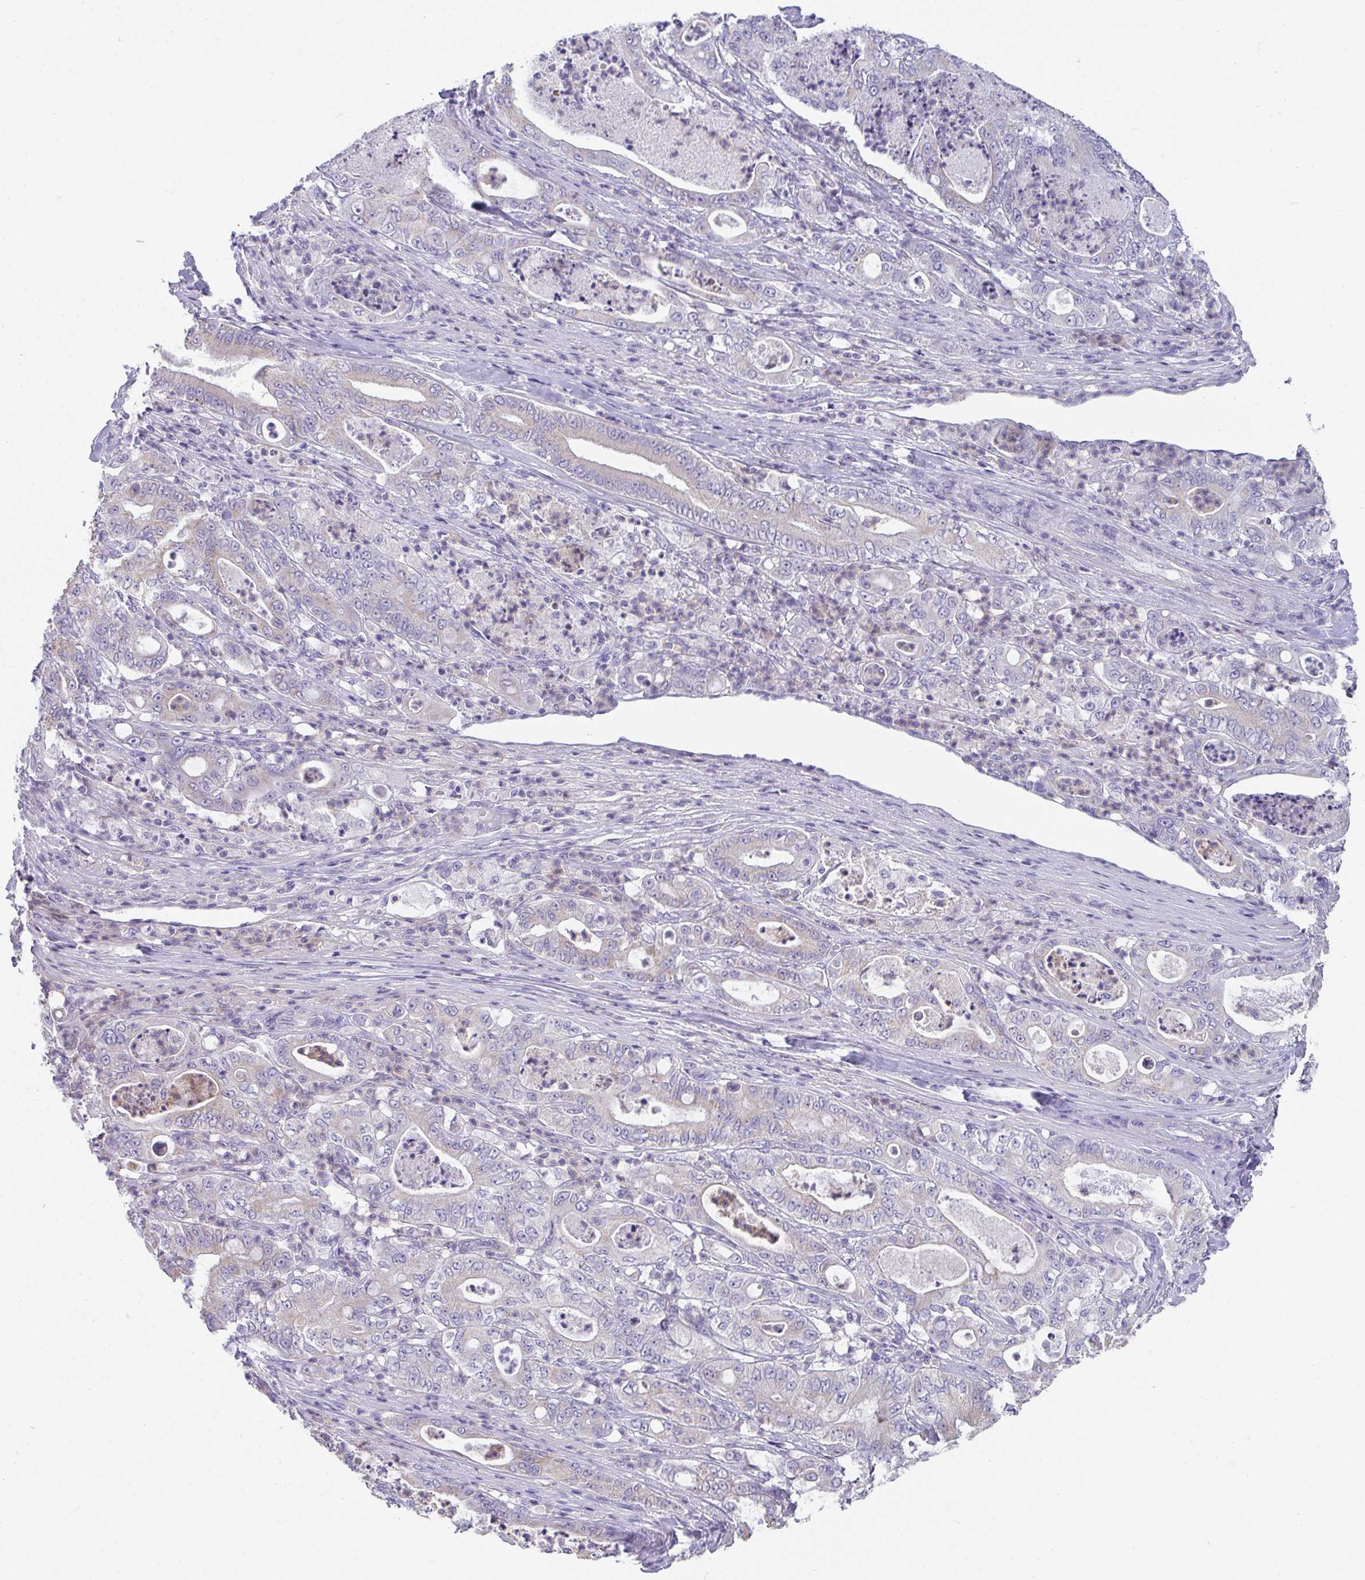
{"staining": {"intensity": "negative", "quantity": "none", "location": "none"}, "tissue": "pancreatic cancer", "cell_type": "Tumor cells", "image_type": "cancer", "snomed": [{"axis": "morphology", "description": "Adenocarcinoma, NOS"}, {"axis": "topography", "description": "Pancreas"}], "caption": "DAB (3,3'-diaminobenzidine) immunohistochemical staining of human adenocarcinoma (pancreatic) demonstrates no significant expression in tumor cells.", "gene": "CXCR1", "patient": {"sex": "male", "age": 71}}